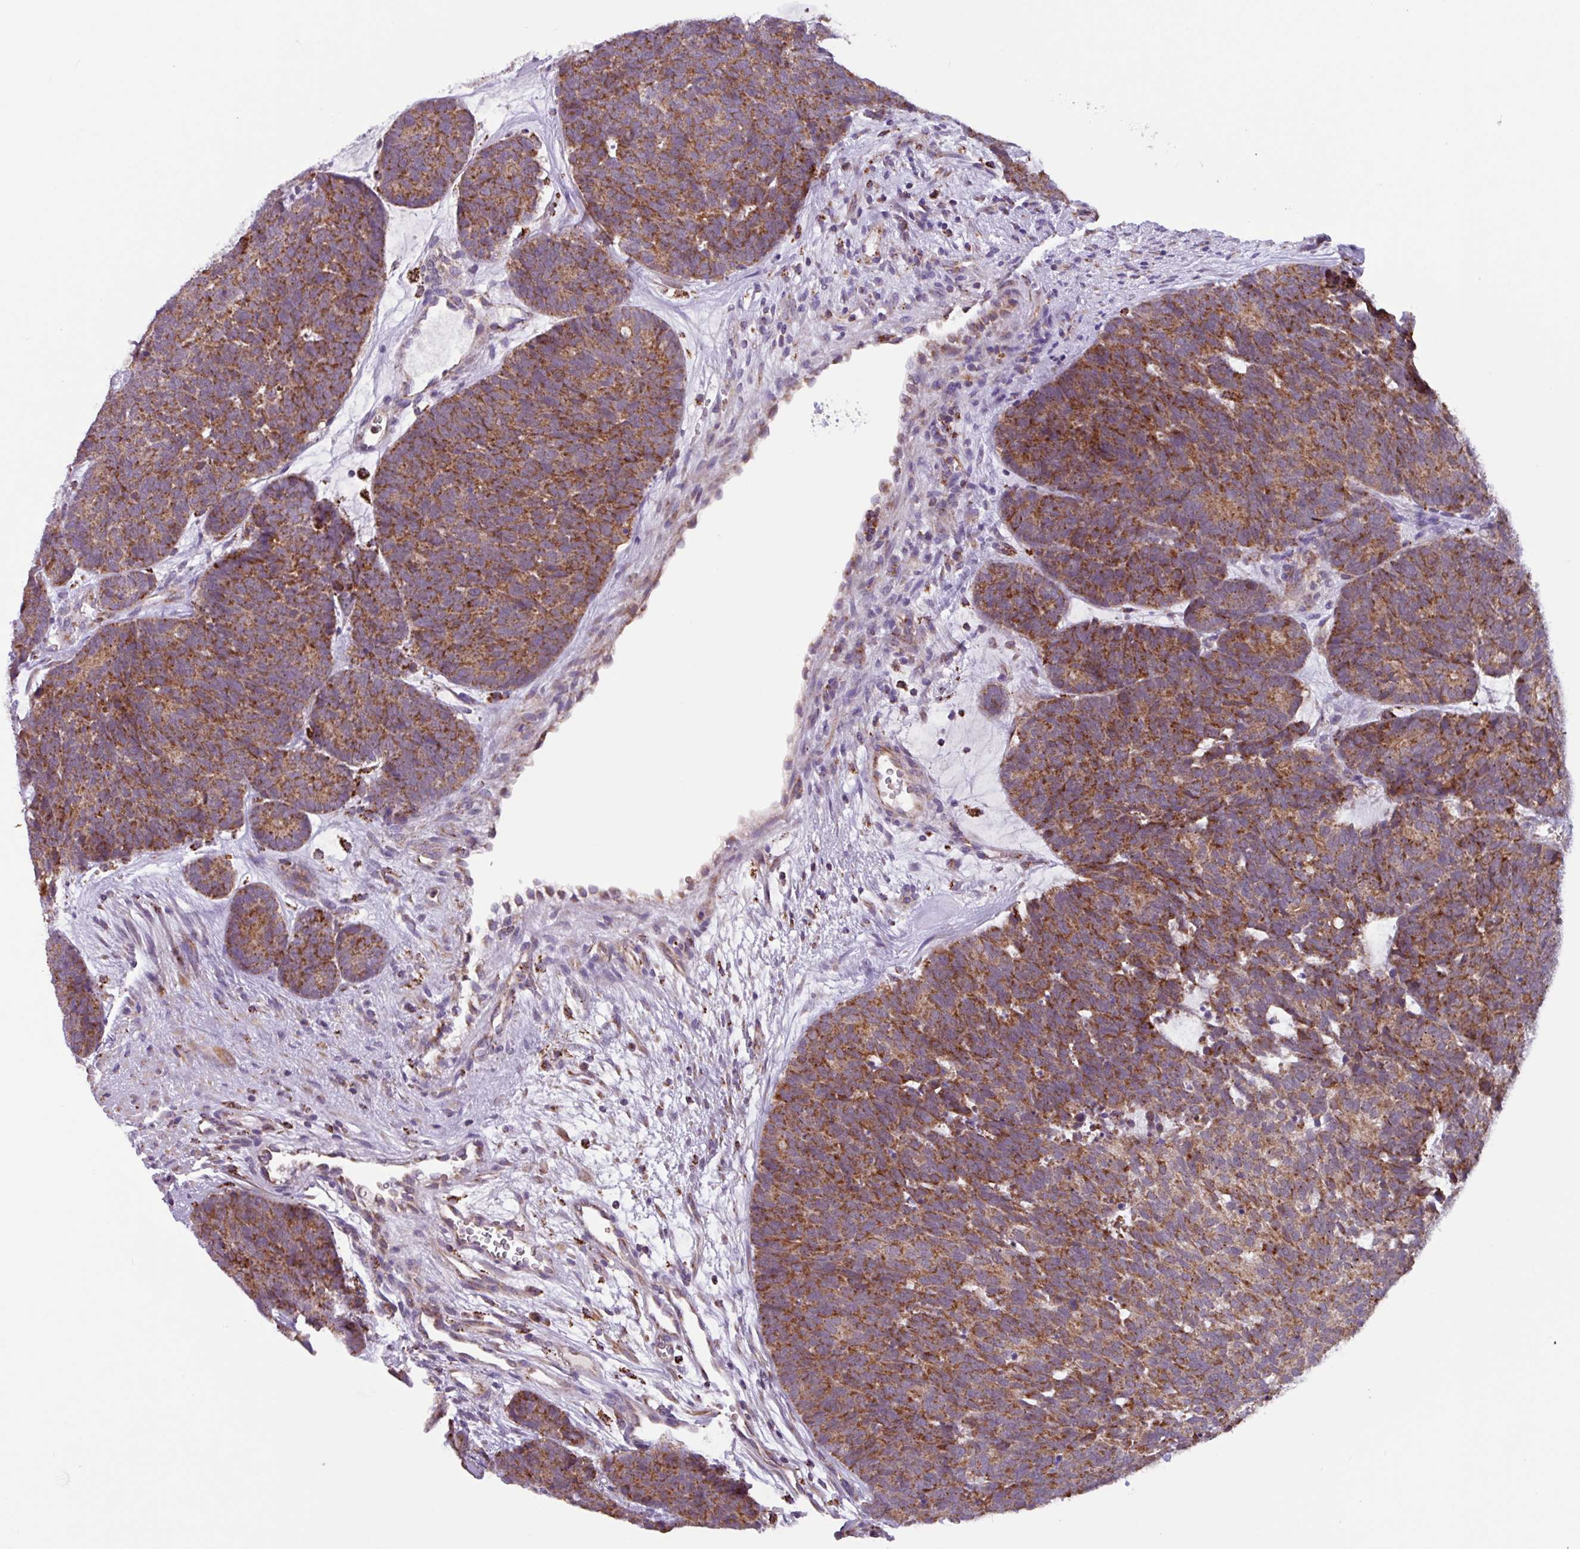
{"staining": {"intensity": "moderate", "quantity": ">75%", "location": "cytoplasmic/membranous"}, "tissue": "head and neck cancer", "cell_type": "Tumor cells", "image_type": "cancer", "snomed": [{"axis": "morphology", "description": "Adenocarcinoma, NOS"}, {"axis": "topography", "description": "Head-Neck"}], "caption": "A micrograph showing moderate cytoplasmic/membranous positivity in approximately >75% of tumor cells in adenocarcinoma (head and neck), as visualized by brown immunohistochemical staining.", "gene": "AKIRIN1", "patient": {"sex": "female", "age": 81}}